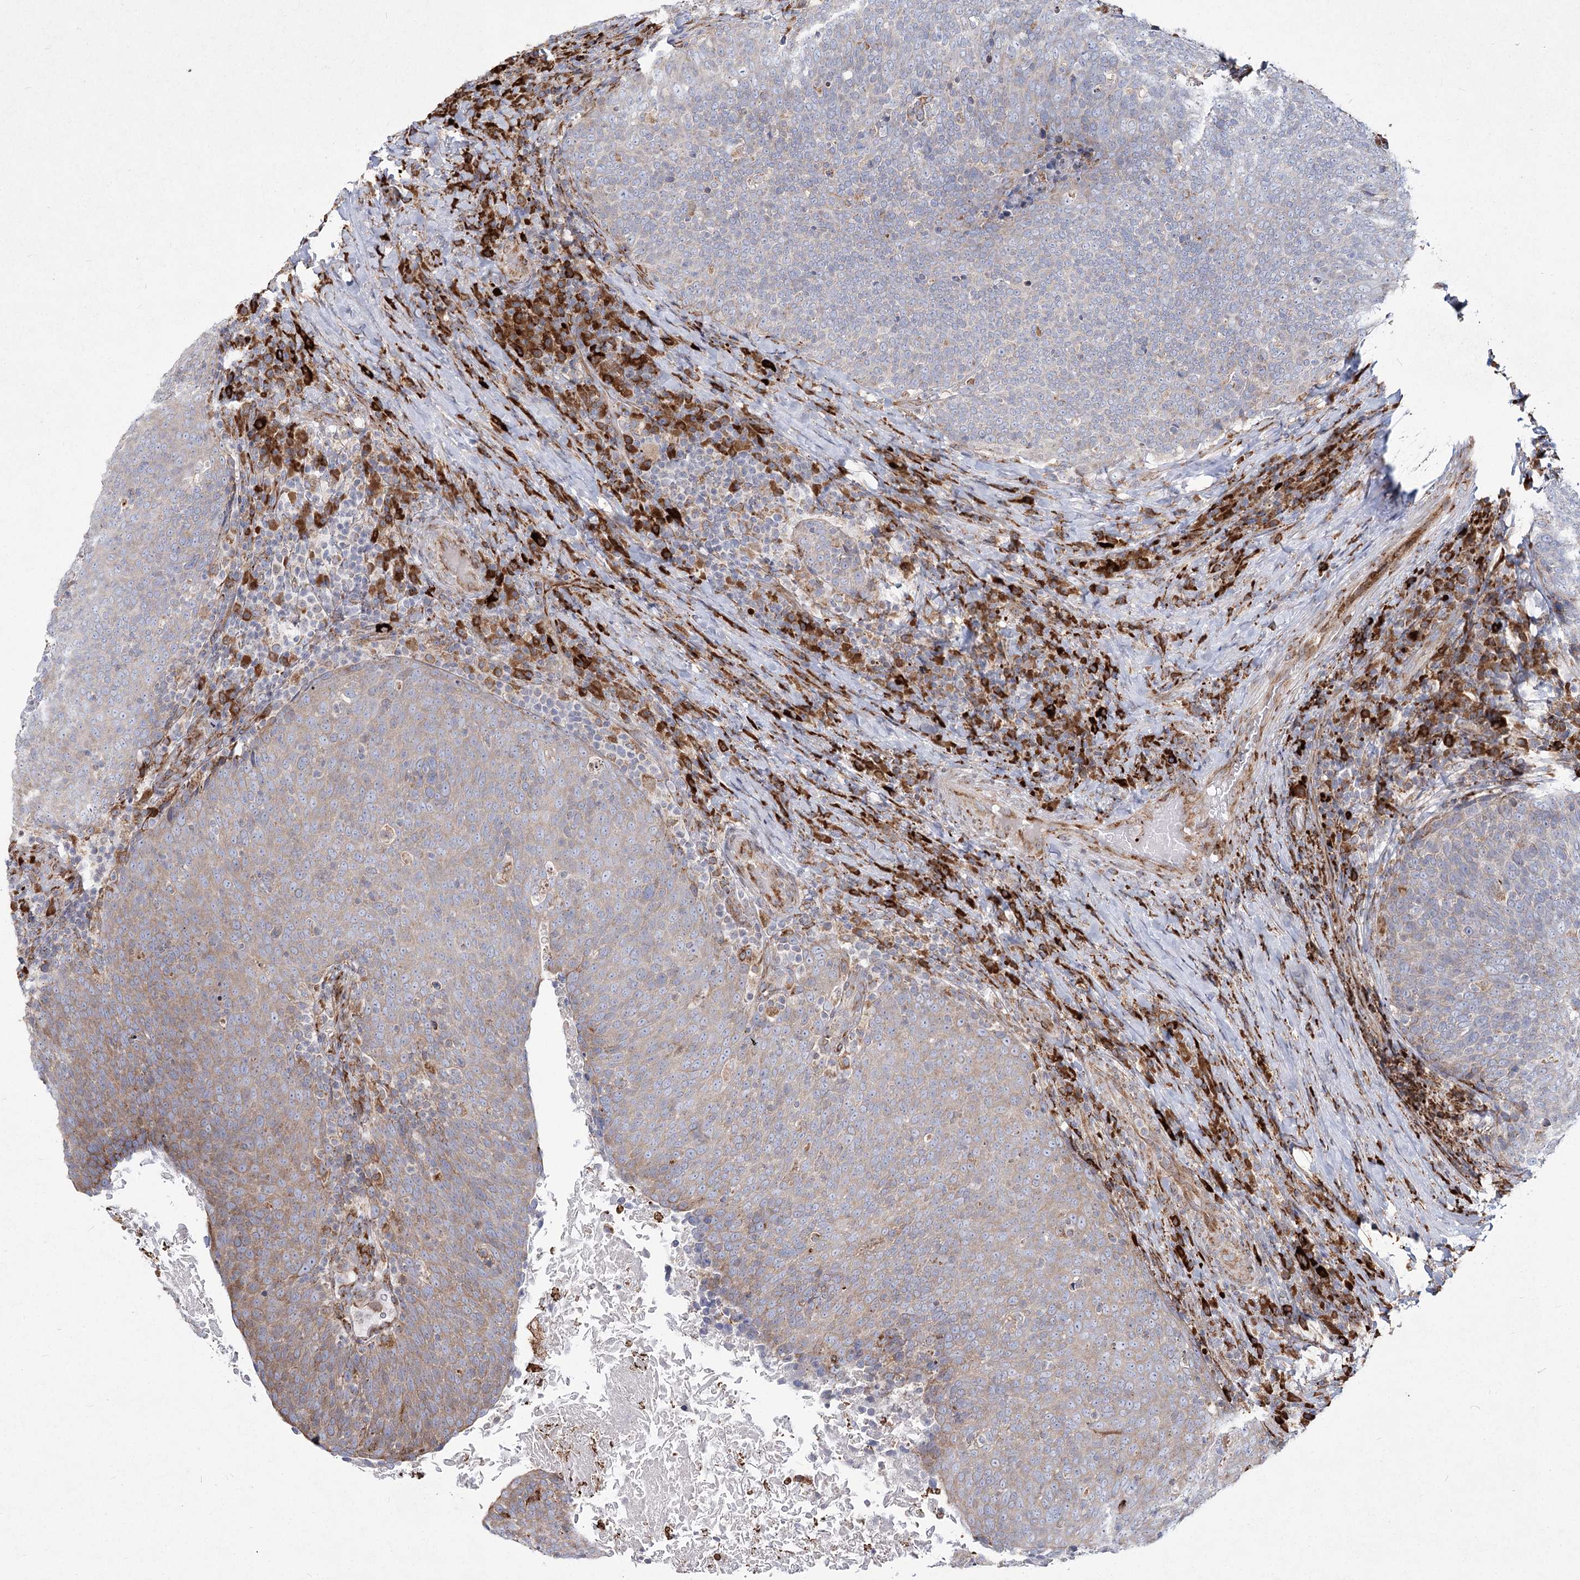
{"staining": {"intensity": "weak", "quantity": "25%-75%", "location": "cytoplasmic/membranous"}, "tissue": "head and neck cancer", "cell_type": "Tumor cells", "image_type": "cancer", "snomed": [{"axis": "morphology", "description": "Squamous cell carcinoma, NOS"}, {"axis": "morphology", "description": "Squamous cell carcinoma, metastatic, NOS"}, {"axis": "topography", "description": "Lymph node"}, {"axis": "topography", "description": "Head-Neck"}], "caption": "Head and neck squamous cell carcinoma tissue exhibits weak cytoplasmic/membranous staining in approximately 25%-75% of tumor cells, visualized by immunohistochemistry.", "gene": "NHLRC2", "patient": {"sex": "male", "age": 62}}